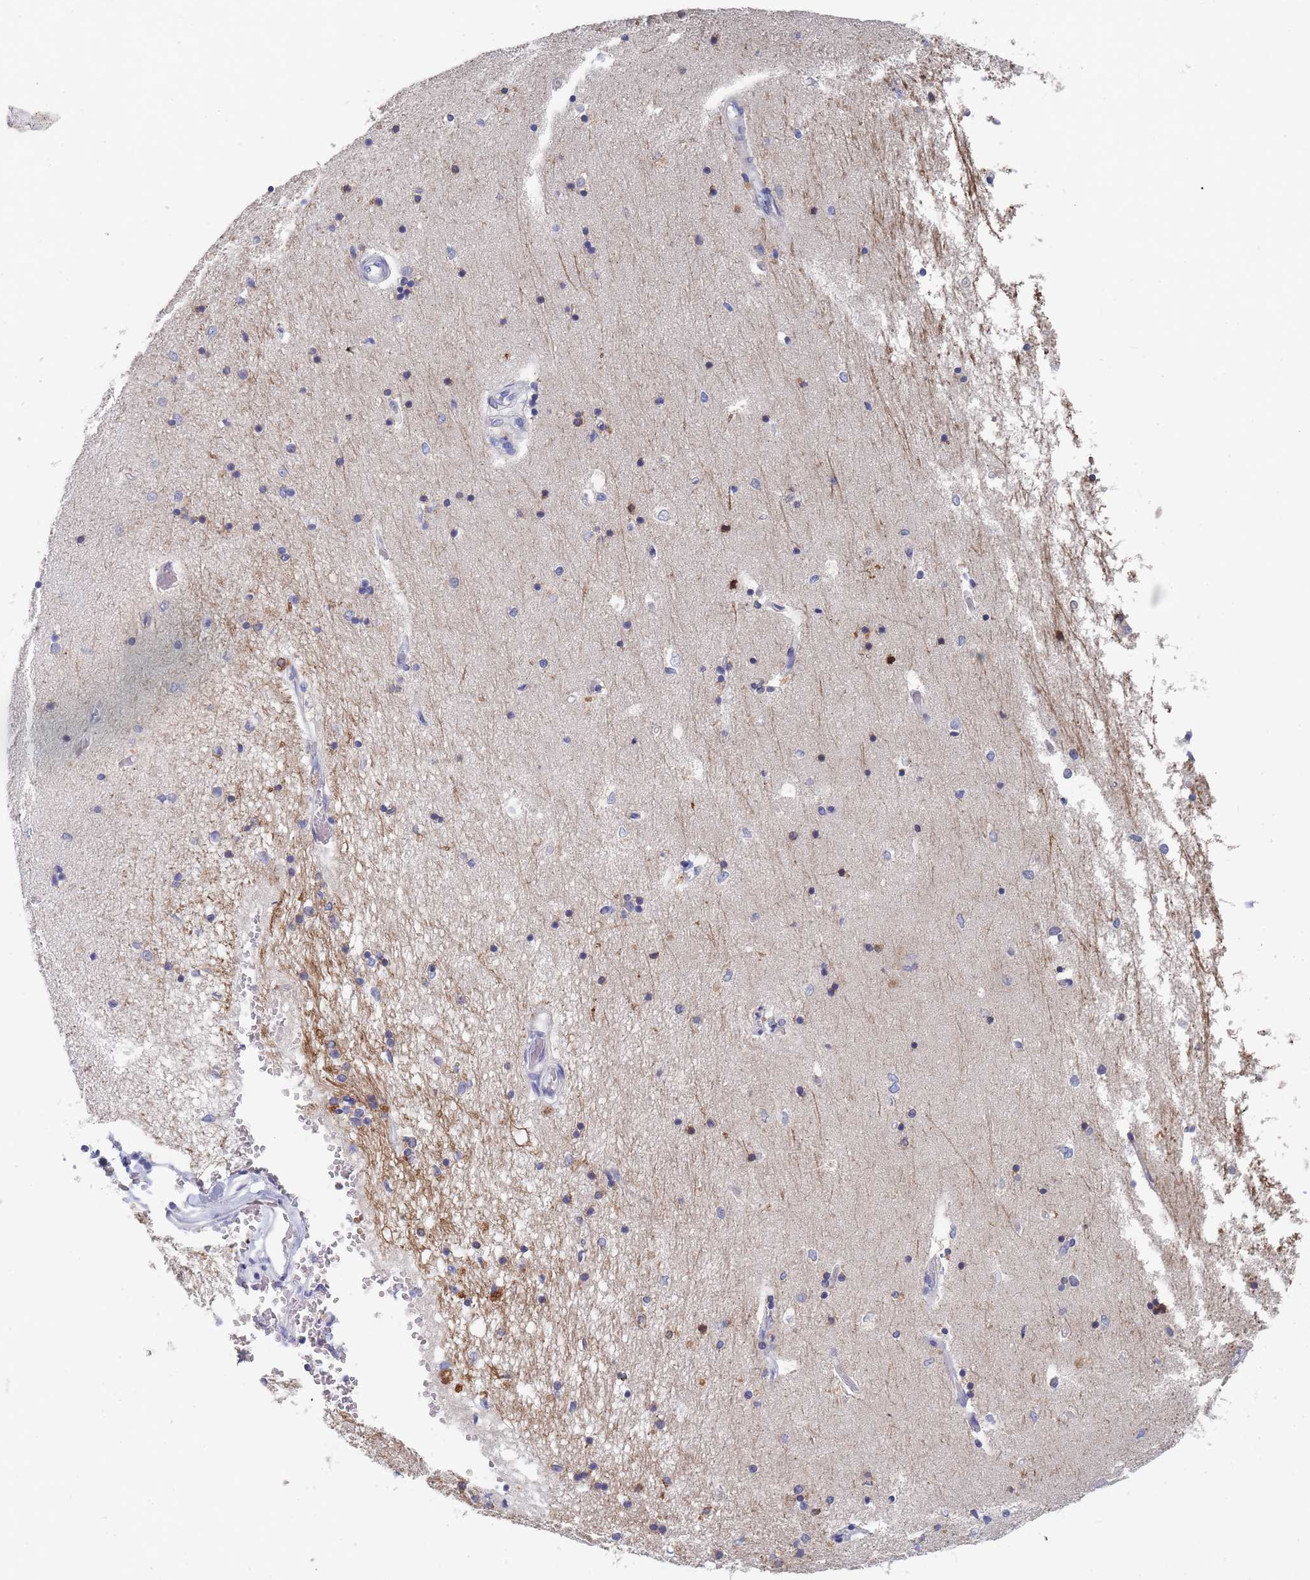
{"staining": {"intensity": "moderate", "quantity": "<25%", "location": "cytoplasmic/membranous"}, "tissue": "hippocampus", "cell_type": "Glial cells", "image_type": "normal", "snomed": [{"axis": "morphology", "description": "Normal tissue, NOS"}, {"axis": "topography", "description": "Hippocampus"}], "caption": "Protein expression analysis of normal human hippocampus reveals moderate cytoplasmic/membranous positivity in about <25% of glial cells.", "gene": "ACAD11", "patient": {"sex": "male", "age": 45}}